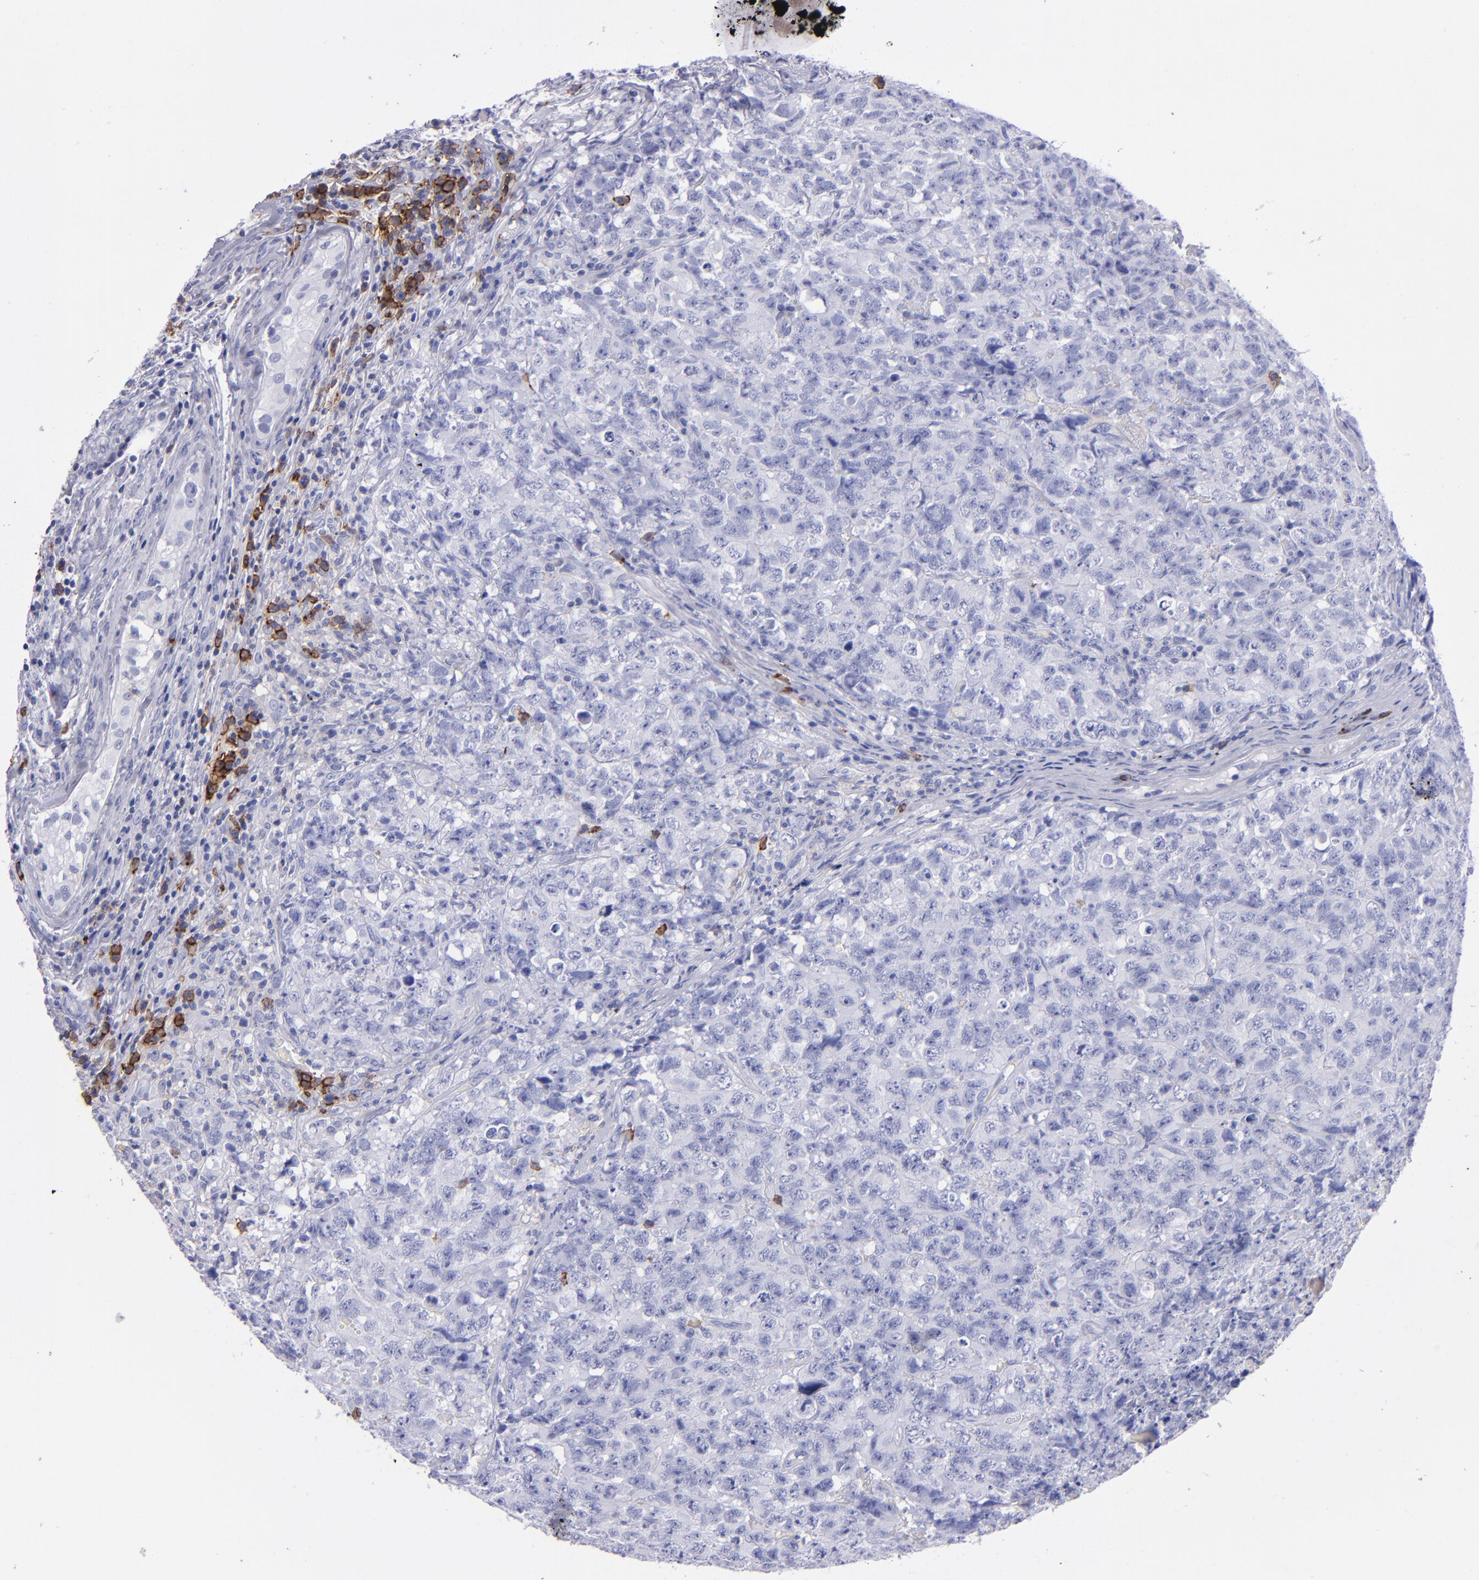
{"staining": {"intensity": "negative", "quantity": "none", "location": "none"}, "tissue": "testis cancer", "cell_type": "Tumor cells", "image_type": "cancer", "snomed": [{"axis": "morphology", "description": "Carcinoma, Embryonal, NOS"}, {"axis": "topography", "description": "Testis"}], "caption": "Immunohistochemical staining of testis cancer demonstrates no significant staining in tumor cells.", "gene": "CD38", "patient": {"sex": "male", "age": 31}}